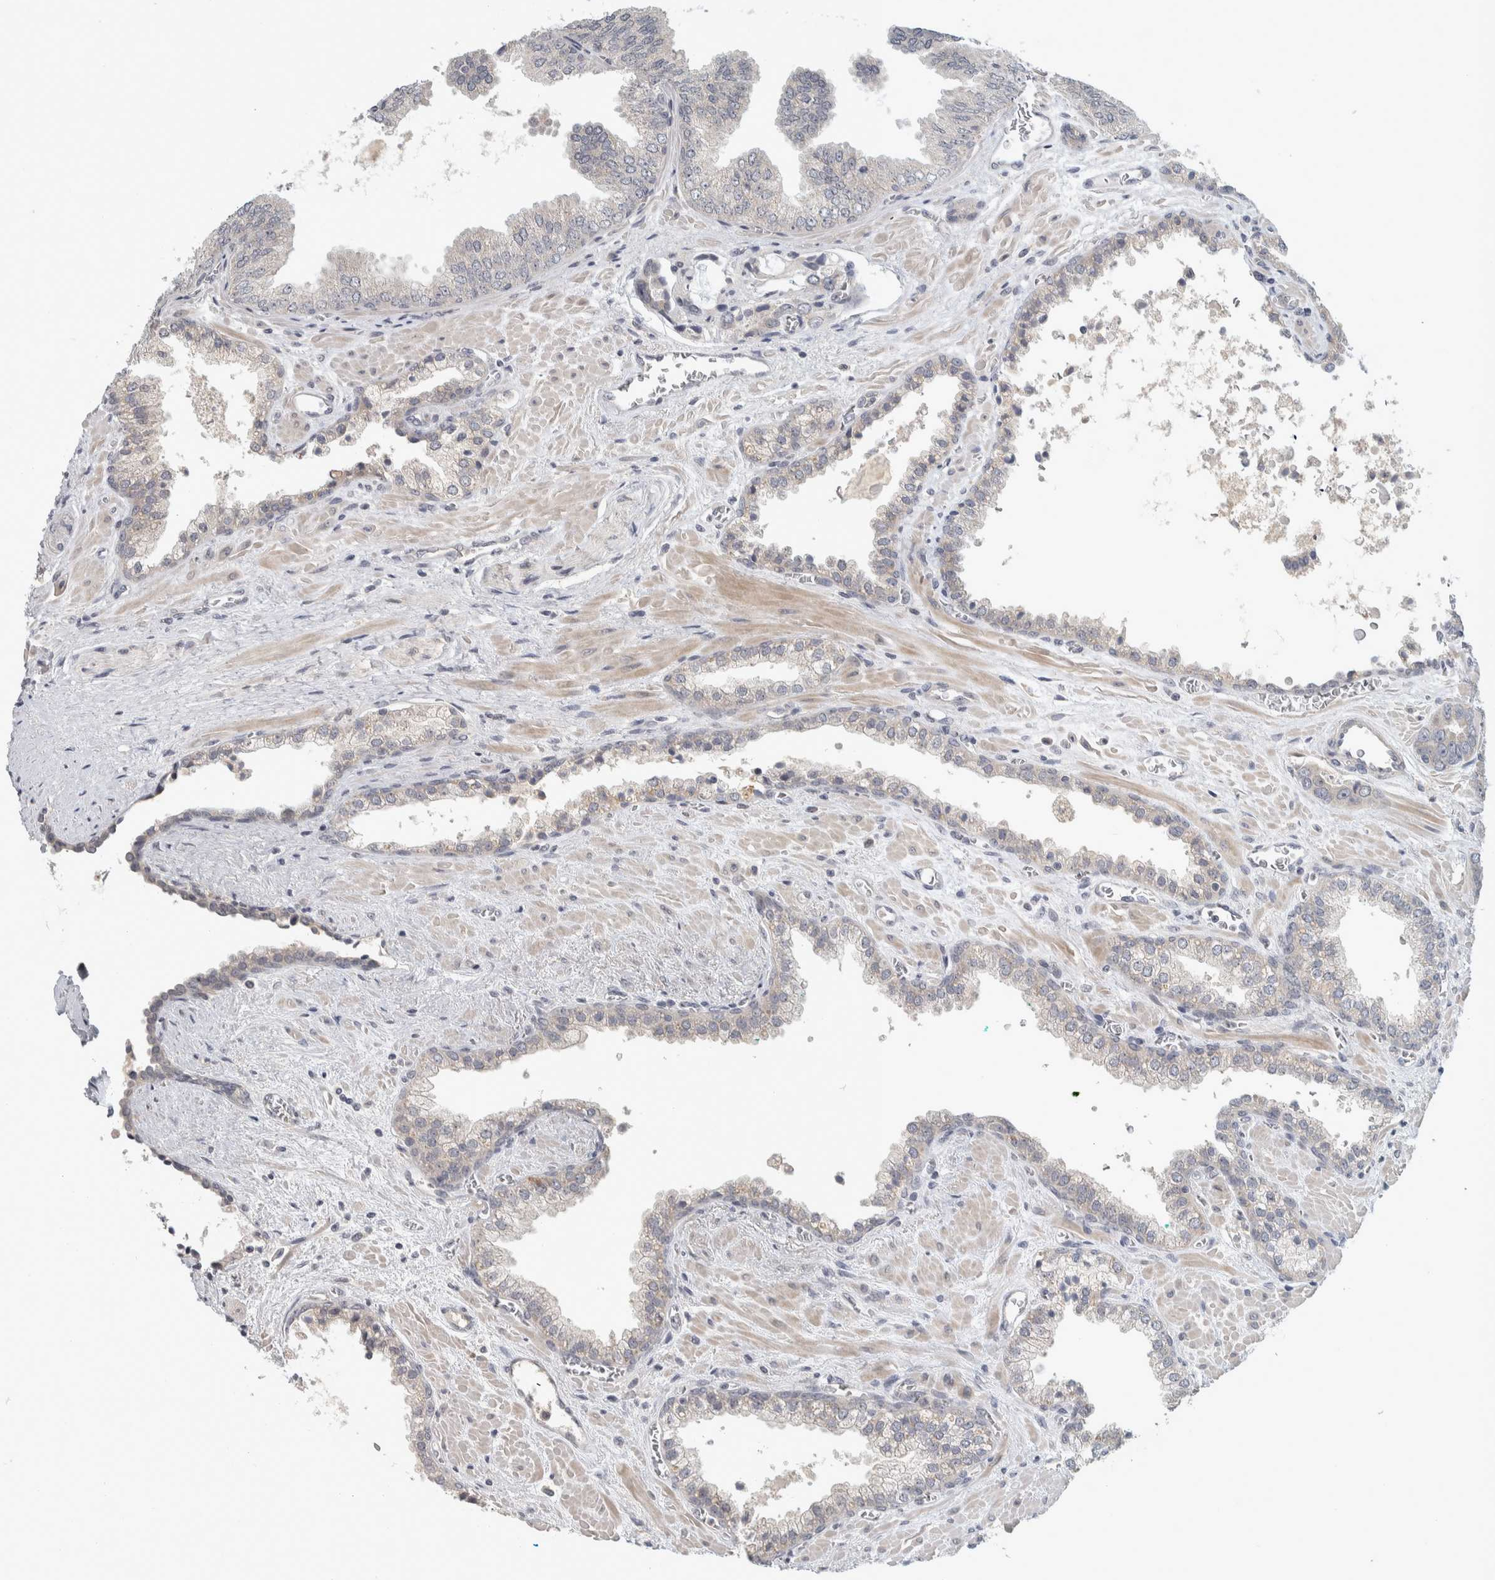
{"staining": {"intensity": "negative", "quantity": "none", "location": "none"}, "tissue": "prostate cancer", "cell_type": "Tumor cells", "image_type": "cancer", "snomed": [{"axis": "morphology", "description": "Adenocarcinoma, Low grade"}, {"axis": "topography", "description": "Prostate"}], "caption": "The IHC histopathology image has no significant positivity in tumor cells of prostate cancer tissue. (IHC, brightfield microscopy, high magnification).", "gene": "AFP", "patient": {"sex": "male", "age": 71}}